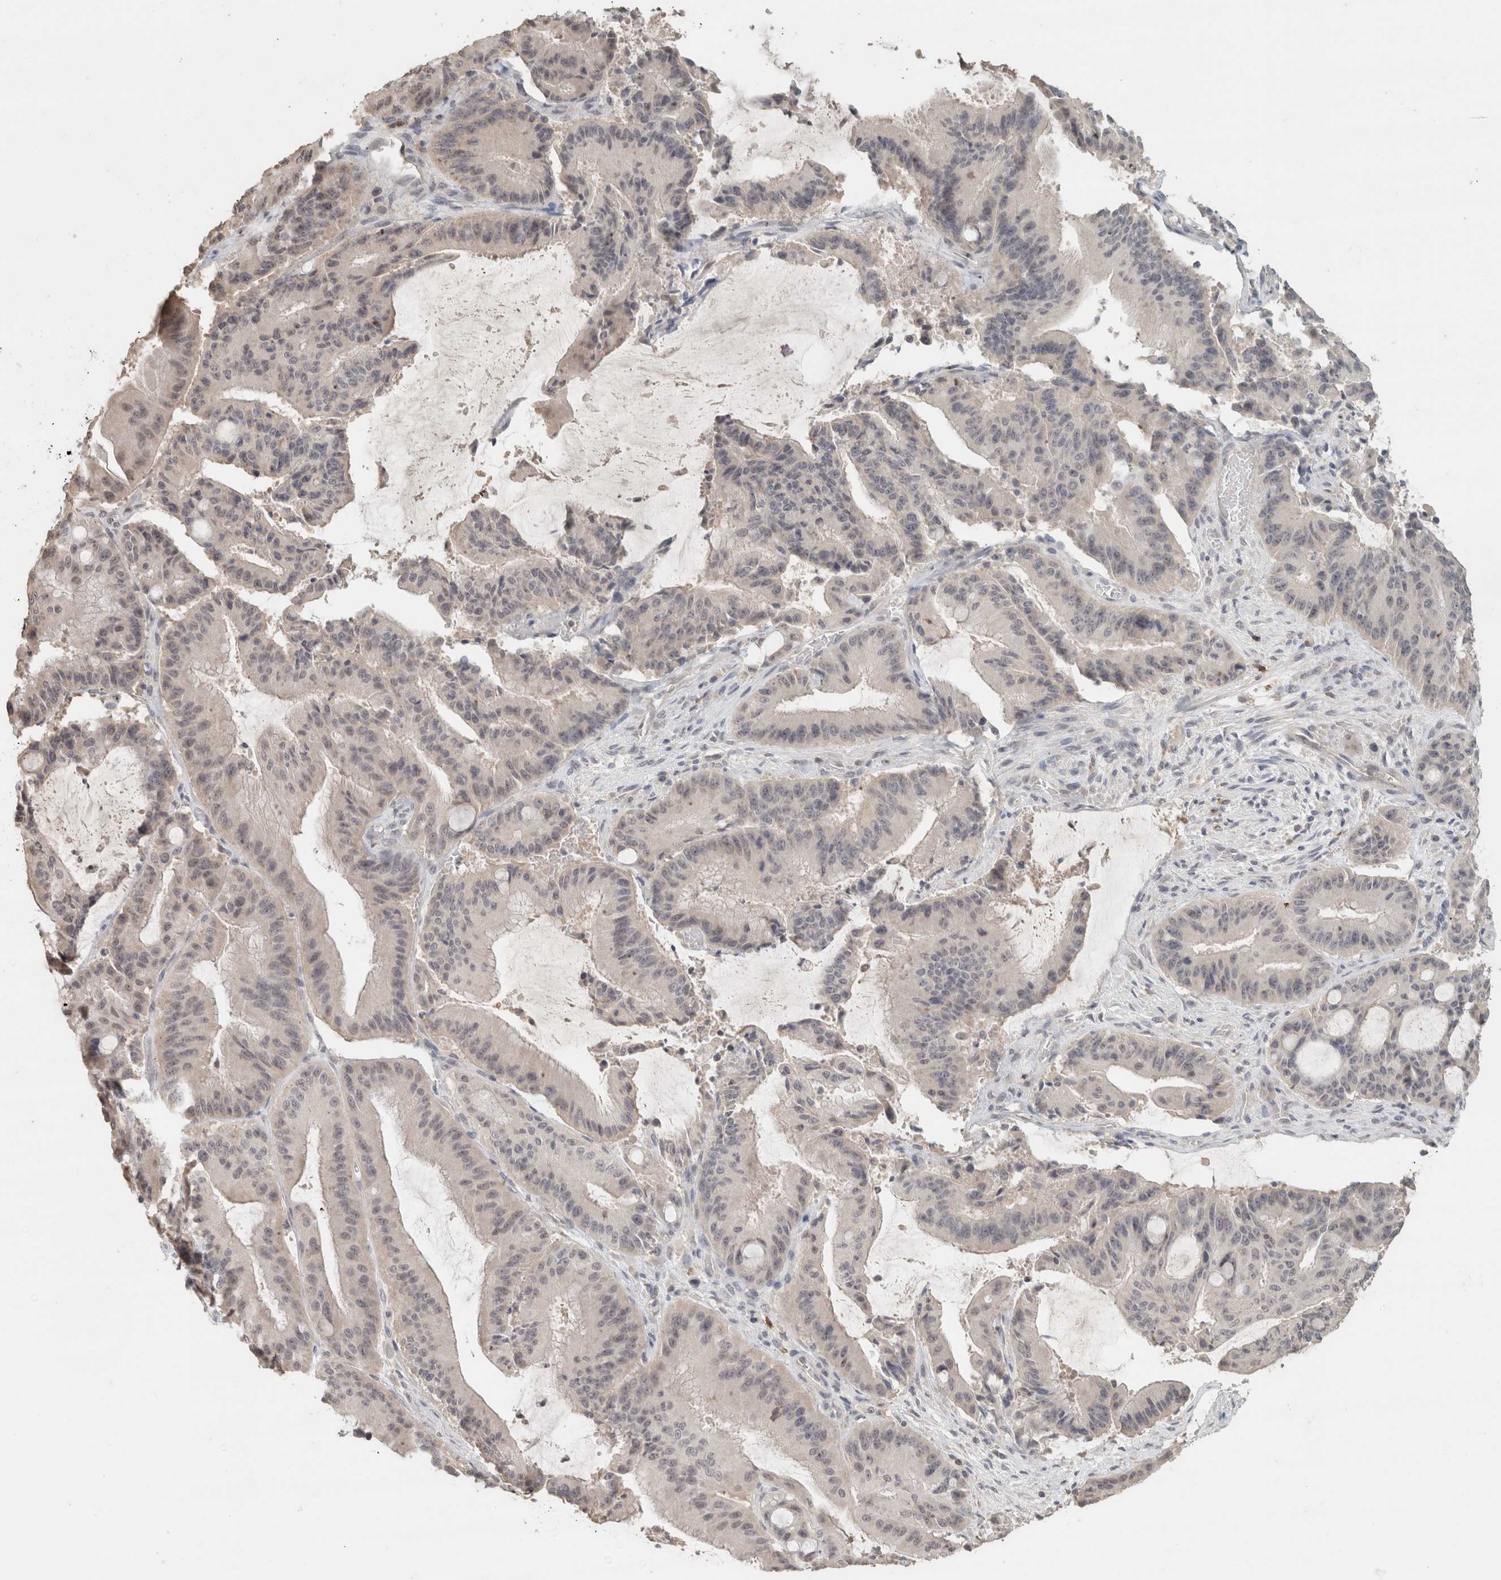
{"staining": {"intensity": "negative", "quantity": "none", "location": "none"}, "tissue": "liver cancer", "cell_type": "Tumor cells", "image_type": "cancer", "snomed": [{"axis": "morphology", "description": "Normal tissue, NOS"}, {"axis": "morphology", "description": "Cholangiocarcinoma"}, {"axis": "topography", "description": "Liver"}, {"axis": "topography", "description": "Peripheral nerve tissue"}], "caption": "Tumor cells show no significant expression in cholangiocarcinoma (liver).", "gene": "TRAT1", "patient": {"sex": "female", "age": 73}}